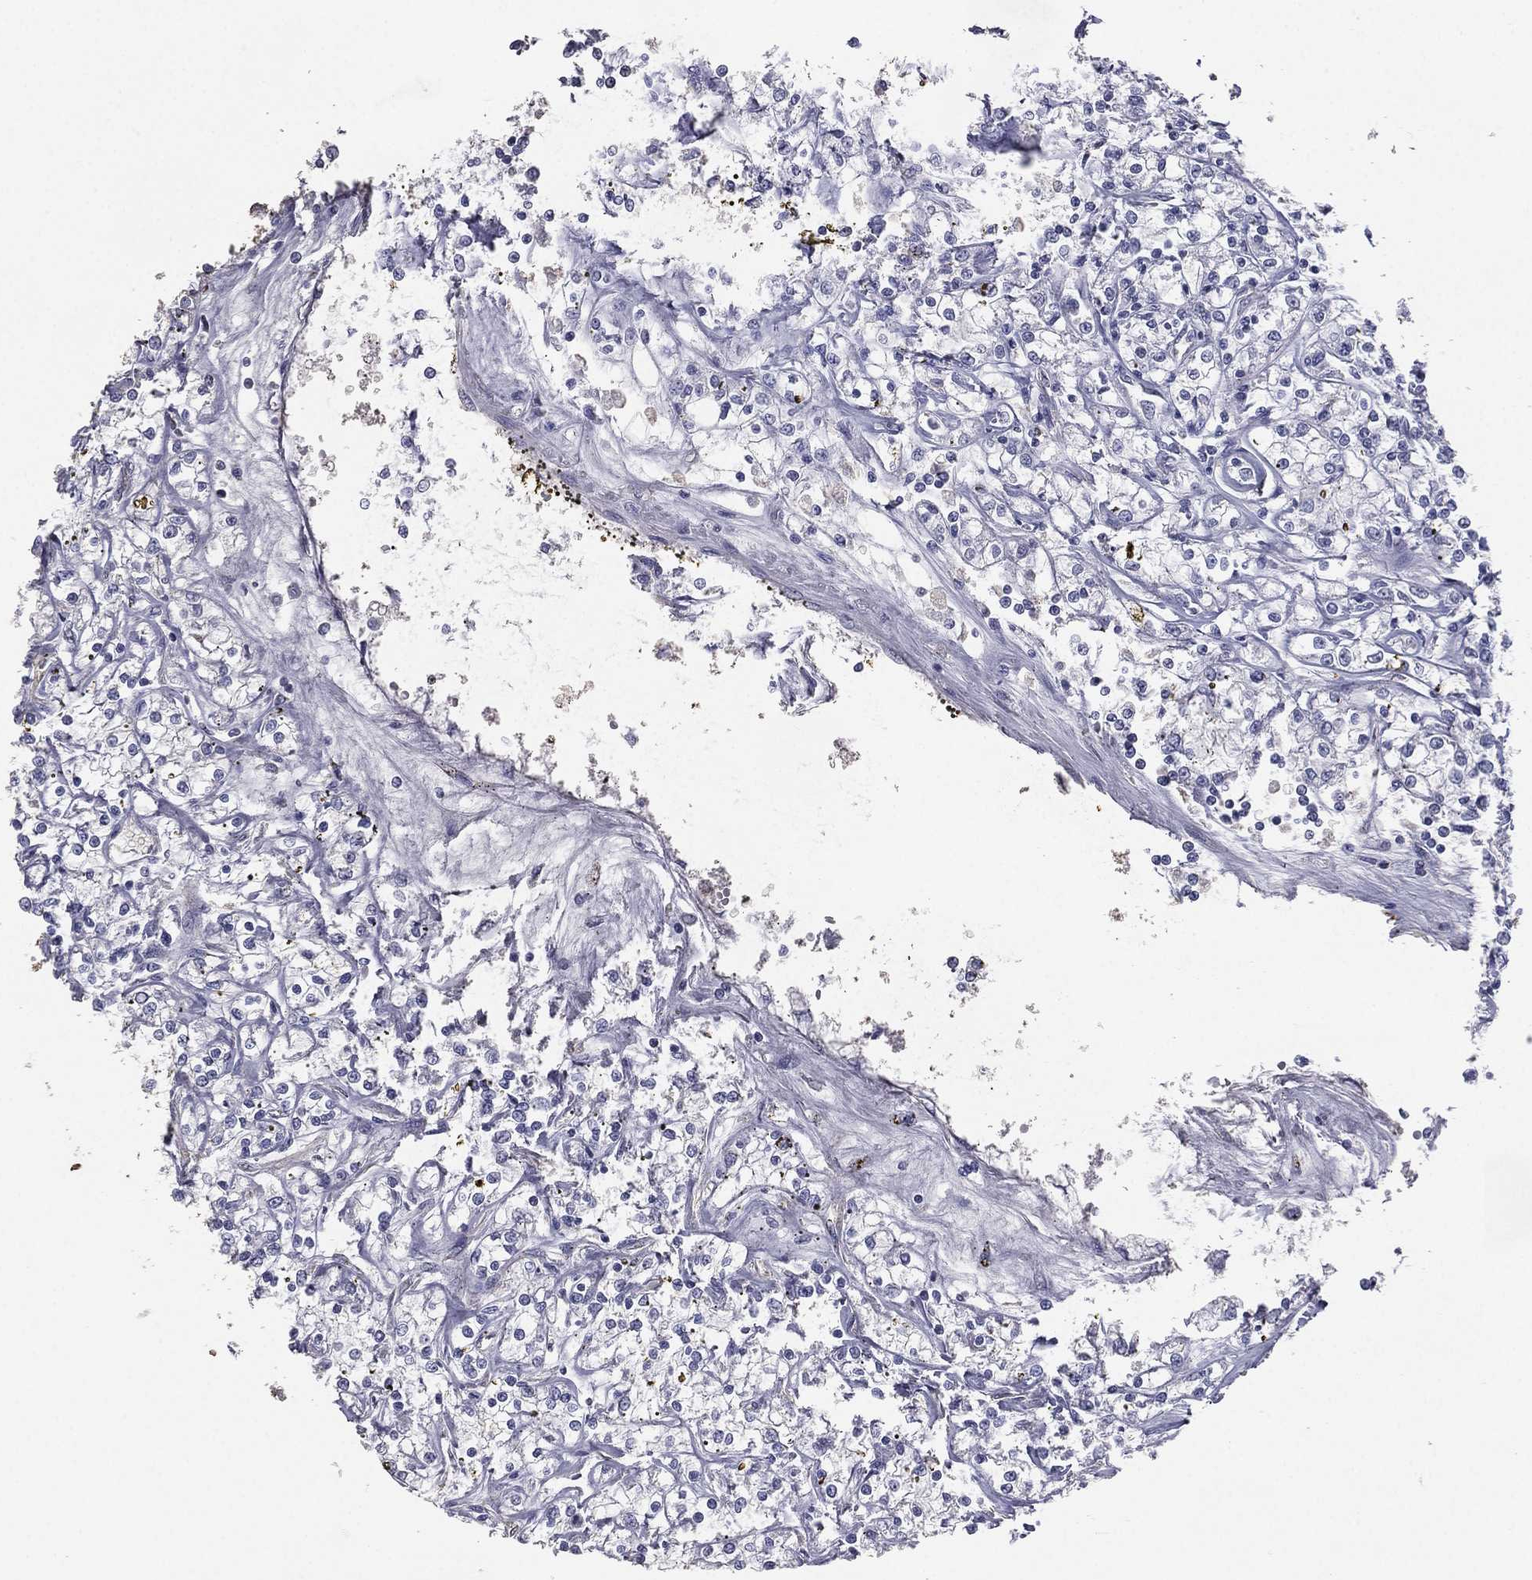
{"staining": {"intensity": "negative", "quantity": "none", "location": "none"}, "tissue": "renal cancer", "cell_type": "Tumor cells", "image_type": "cancer", "snomed": [{"axis": "morphology", "description": "Adenocarcinoma, NOS"}, {"axis": "topography", "description": "Kidney"}], "caption": "Renal cancer stained for a protein using immunohistochemistry (IHC) displays no staining tumor cells.", "gene": "ESX1", "patient": {"sex": "female", "age": 59}}